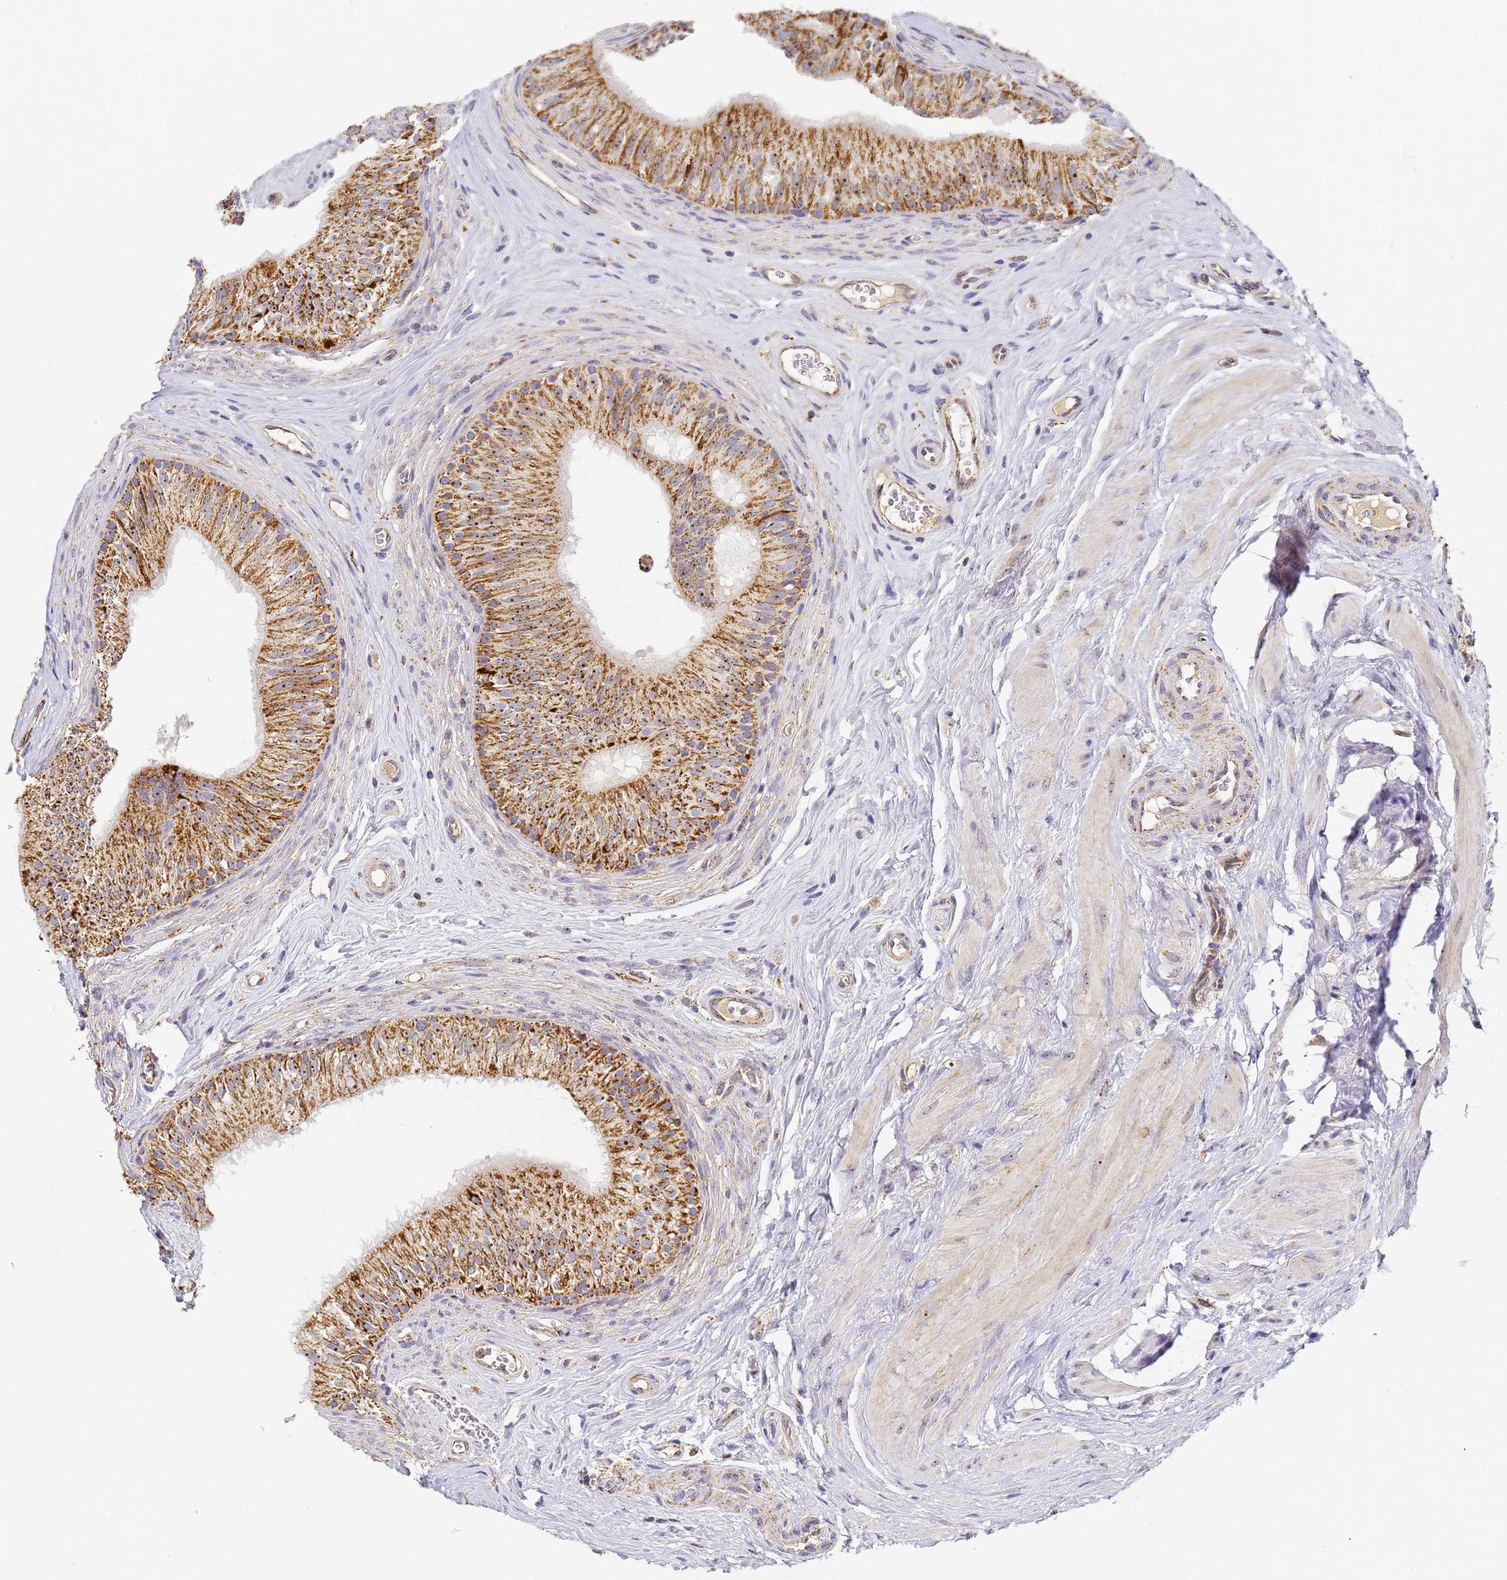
{"staining": {"intensity": "strong", "quantity": ">75%", "location": "cytoplasmic/membranous"}, "tissue": "epididymis", "cell_type": "Glandular cells", "image_type": "normal", "snomed": [{"axis": "morphology", "description": "Normal tissue, NOS"}, {"axis": "topography", "description": "Epididymis"}], "caption": "Protein staining shows strong cytoplasmic/membranous staining in approximately >75% of glandular cells in normal epididymis.", "gene": "FRG2B", "patient": {"sex": "male", "age": 46}}